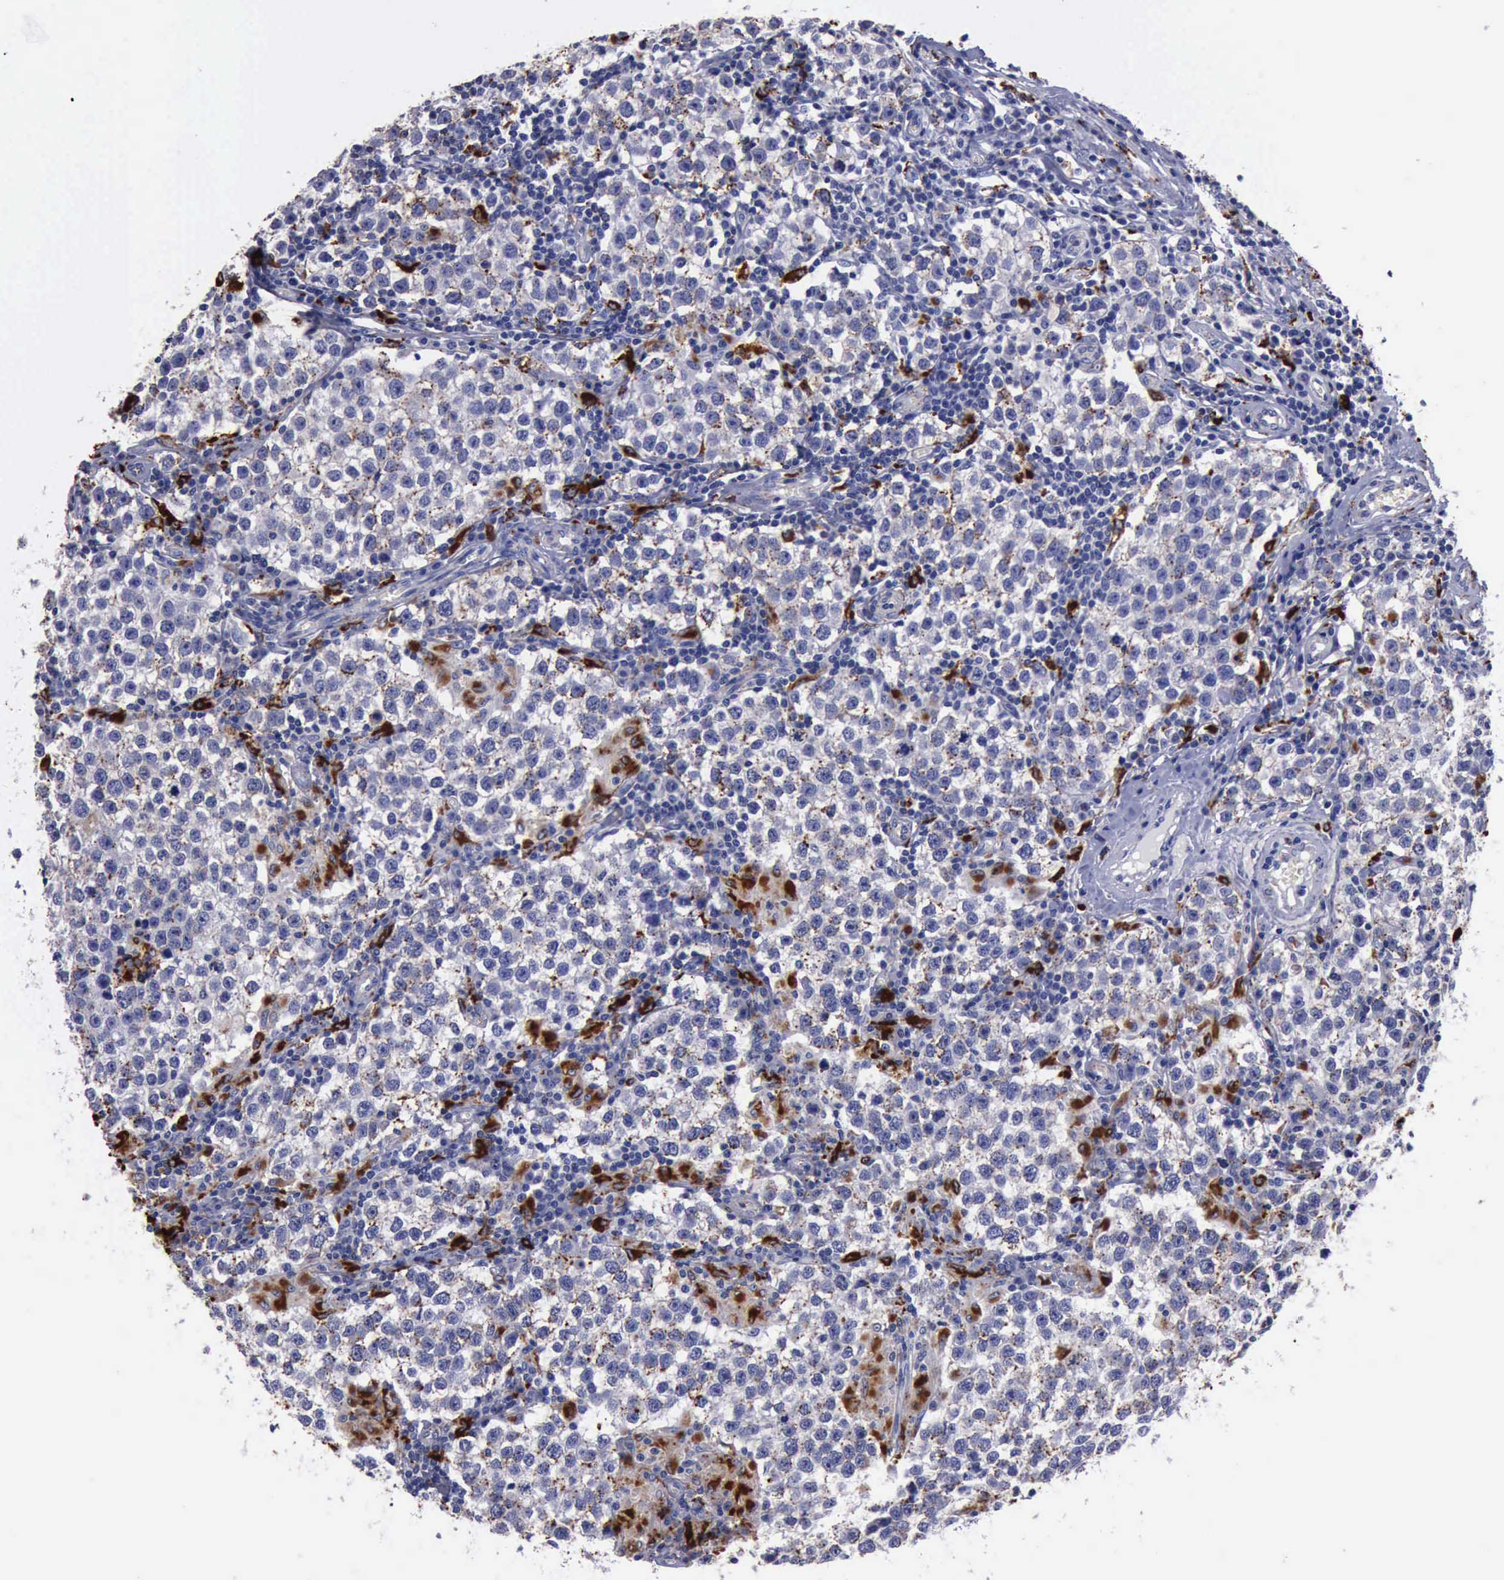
{"staining": {"intensity": "weak", "quantity": "25%-75%", "location": "cytoplasmic/membranous"}, "tissue": "testis cancer", "cell_type": "Tumor cells", "image_type": "cancer", "snomed": [{"axis": "morphology", "description": "Seminoma, NOS"}, {"axis": "topography", "description": "Testis"}], "caption": "This is an image of IHC staining of seminoma (testis), which shows weak staining in the cytoplasmic/membranous of tumor cells.", "gene": "CTSD", "patient": {"sex": "male", "age": 36}}